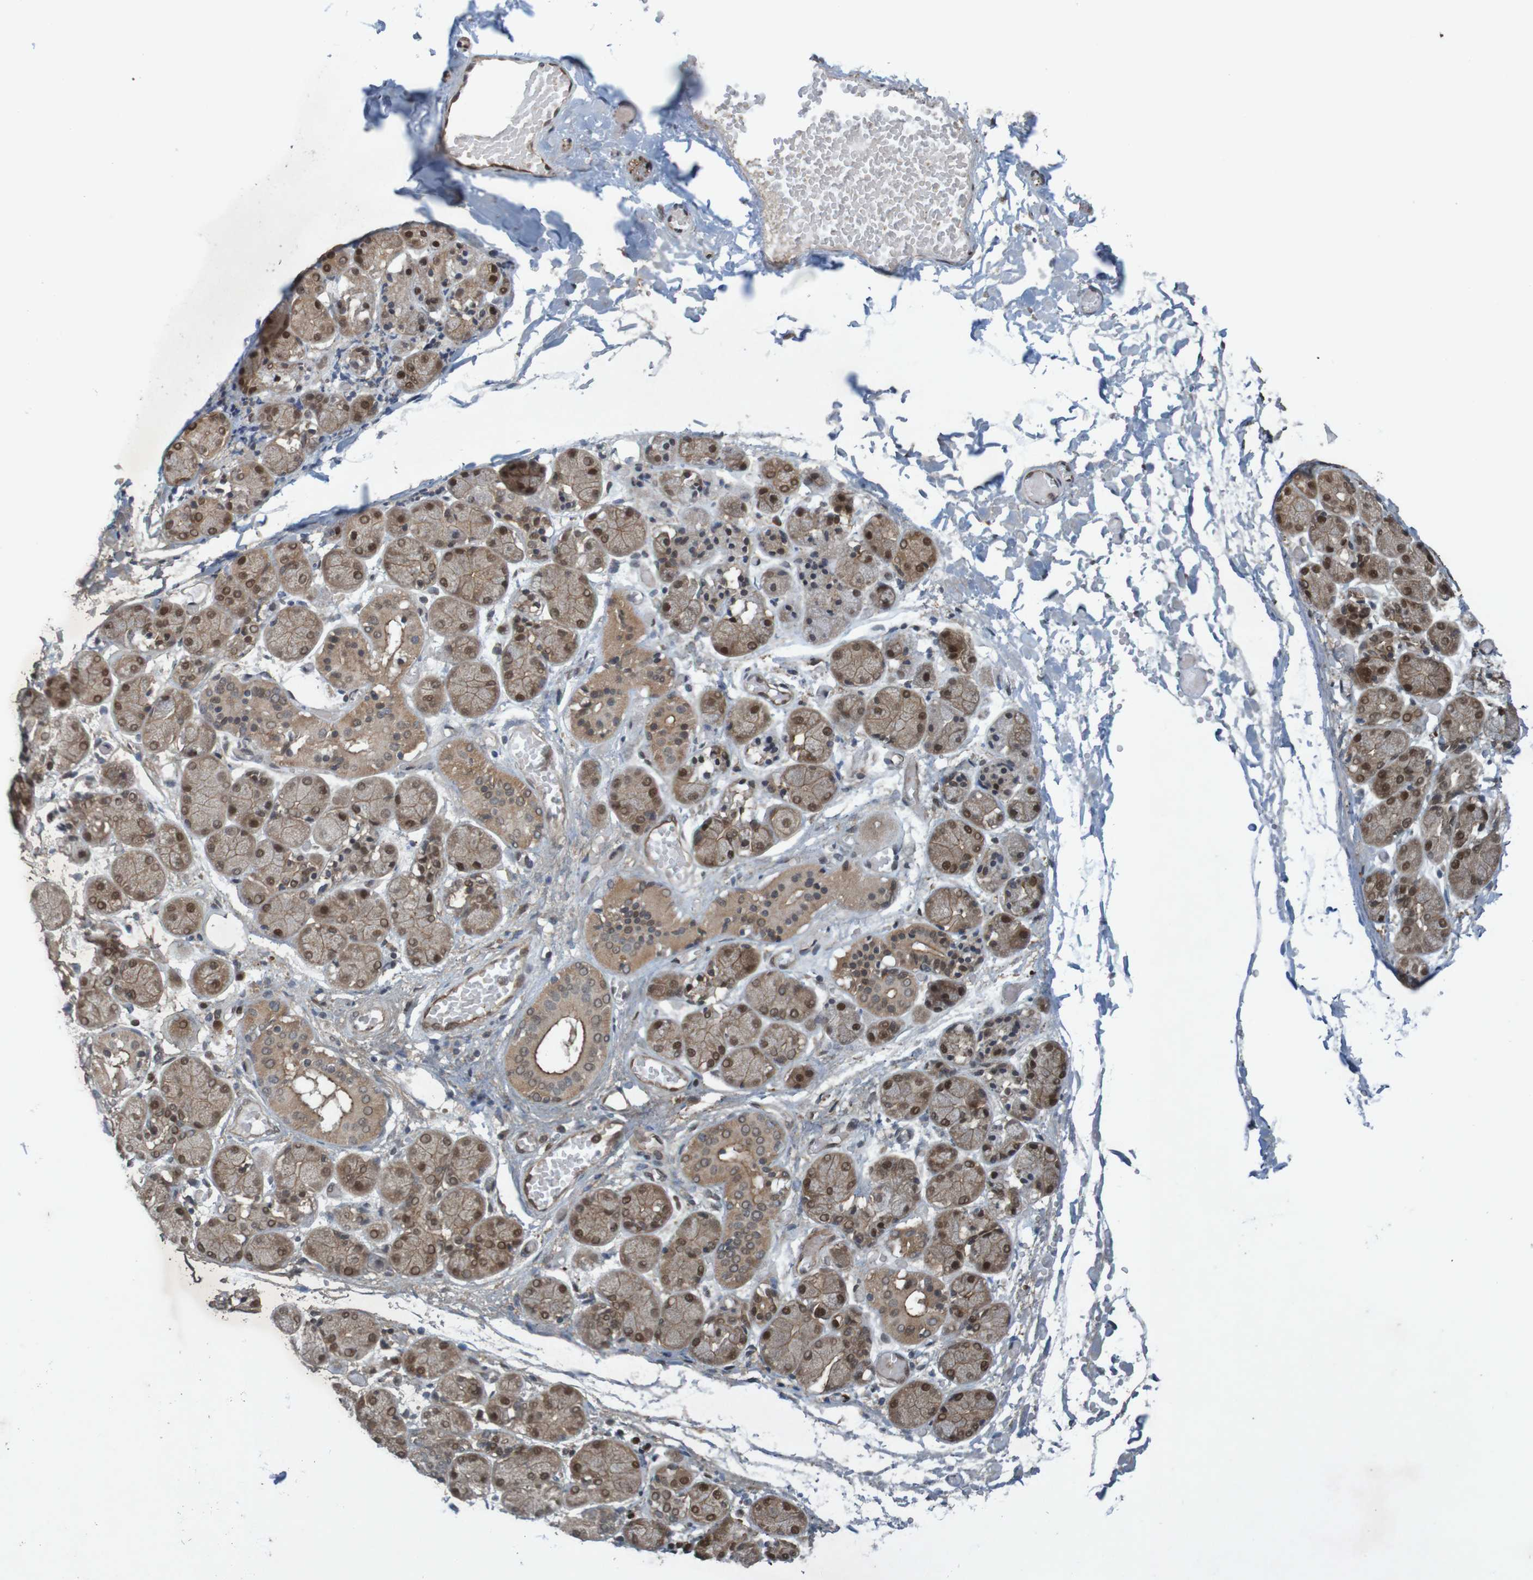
{"staining": {"intensity": "moderate", "quantity": ">75%", "location": "cytoplasmic/membranous,nuclear"}, "tissue": "salivary gland", "cell_type": "Glandular cells", "image_type": "normal", "snomed": [{"axis": "morphology", "description": "Normal tissue, NOS"}, {"axis": "topography", "description": "Salivary gland"}], "caption": "DAB (3,3'-diaminobenzidine) immunohistochemical staining of benign salivary gland demonstrates moderate cytoplasmic/membranous,nuclear protein expression in approximately >75% of glandular cells.", "gene": "ARHGEF11", "patient": {"sex": "female", "age": 24}}